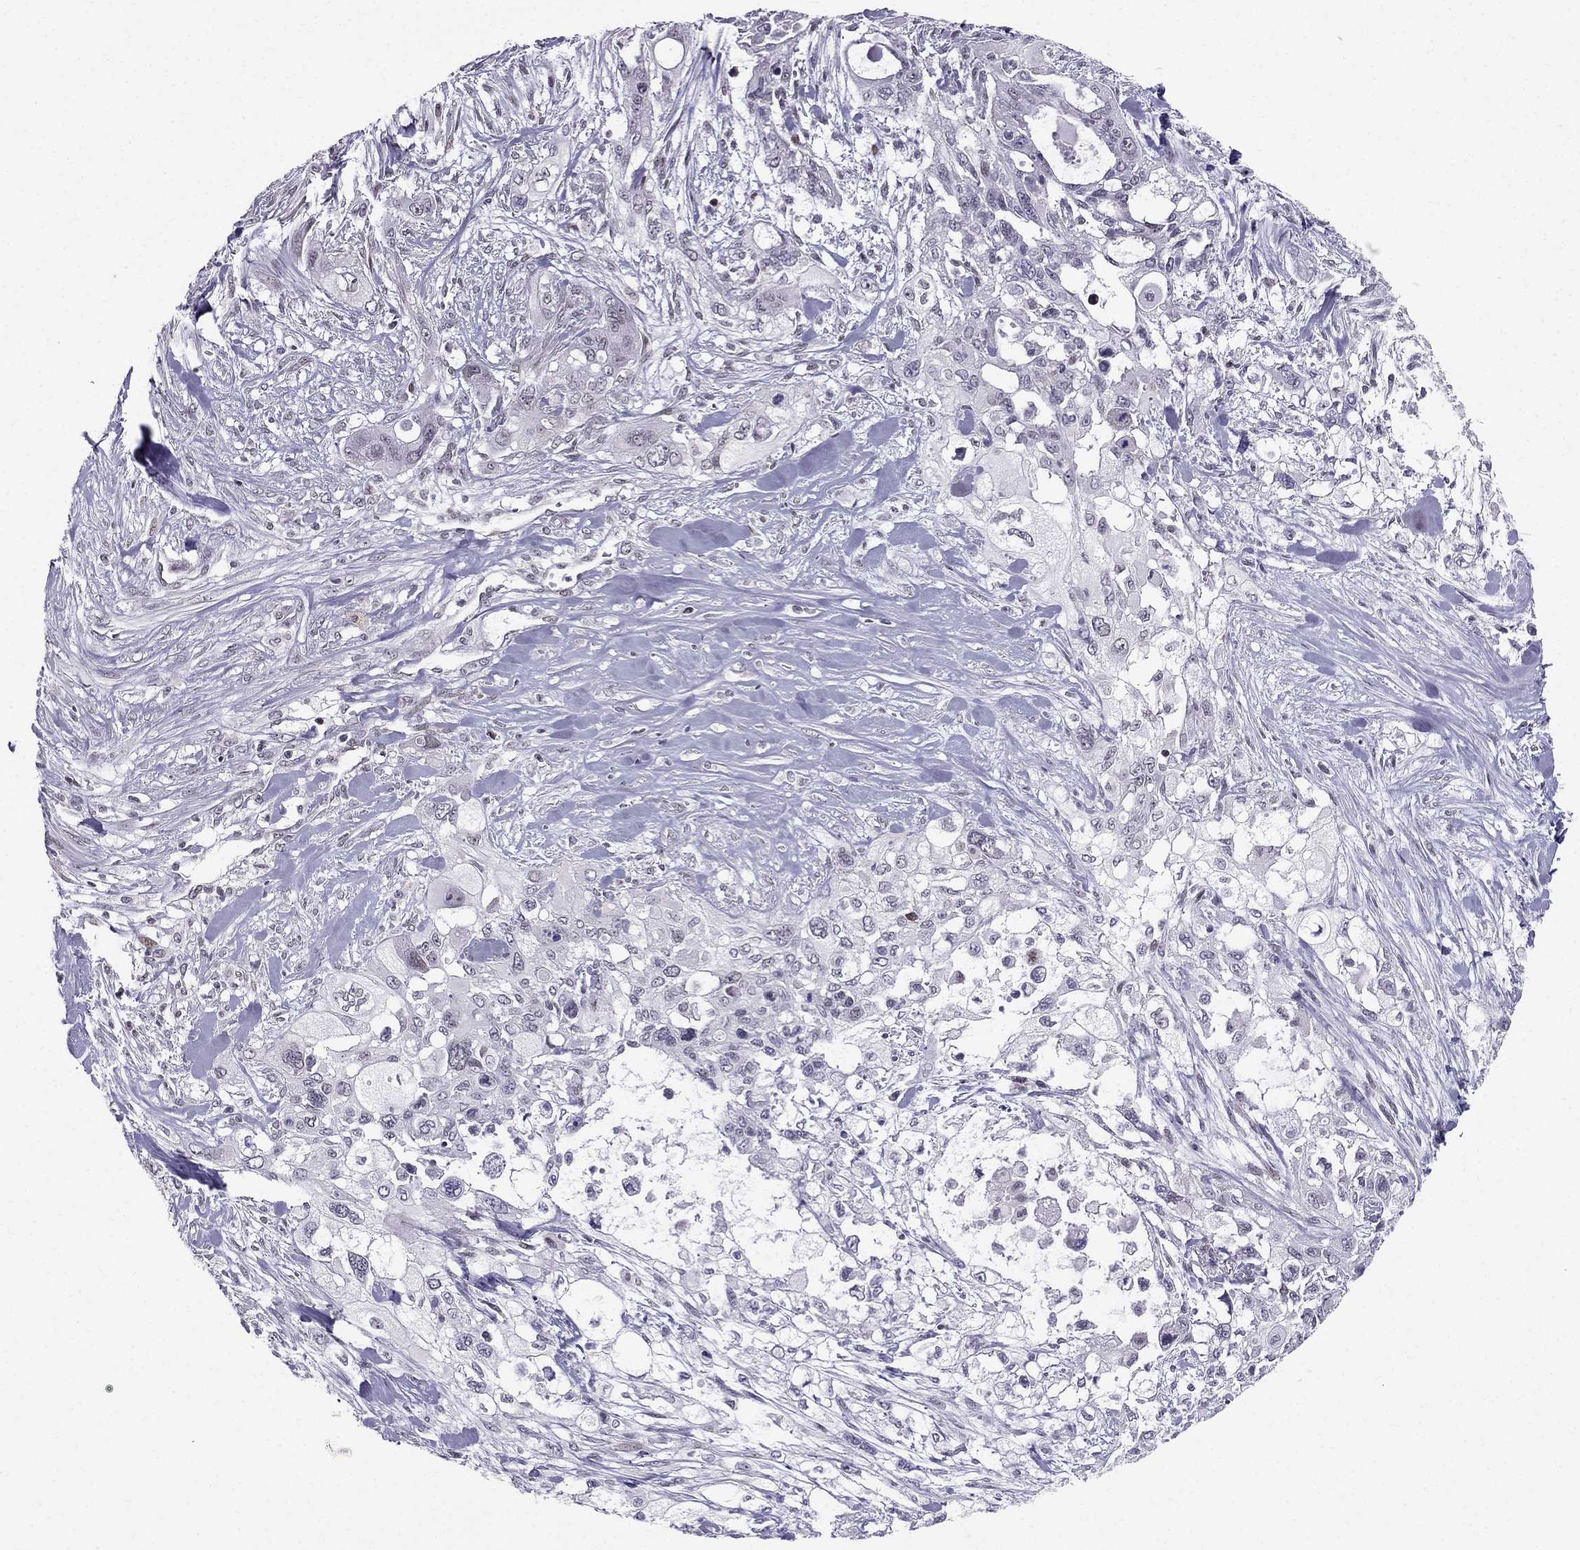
{"staining": {"intensity": "negative", "quantity": "none", "location": "none"}, "tissue": "pancreatic cancer", "cell_type": "Tumor cells", "image_type": "cancer", "snomed": [{"axis": "morphology", "description": "Adenocarcinoma, NOS"}, {"axis": "topography", "description": "Pancreas"}], "caption": "The IHC histopathology image has no significant positivity in tumor cells of pancreatic adenocarcinoma tissue.", "gene": "RPRD2", "patient": {"sex": "male", "age": 47}}